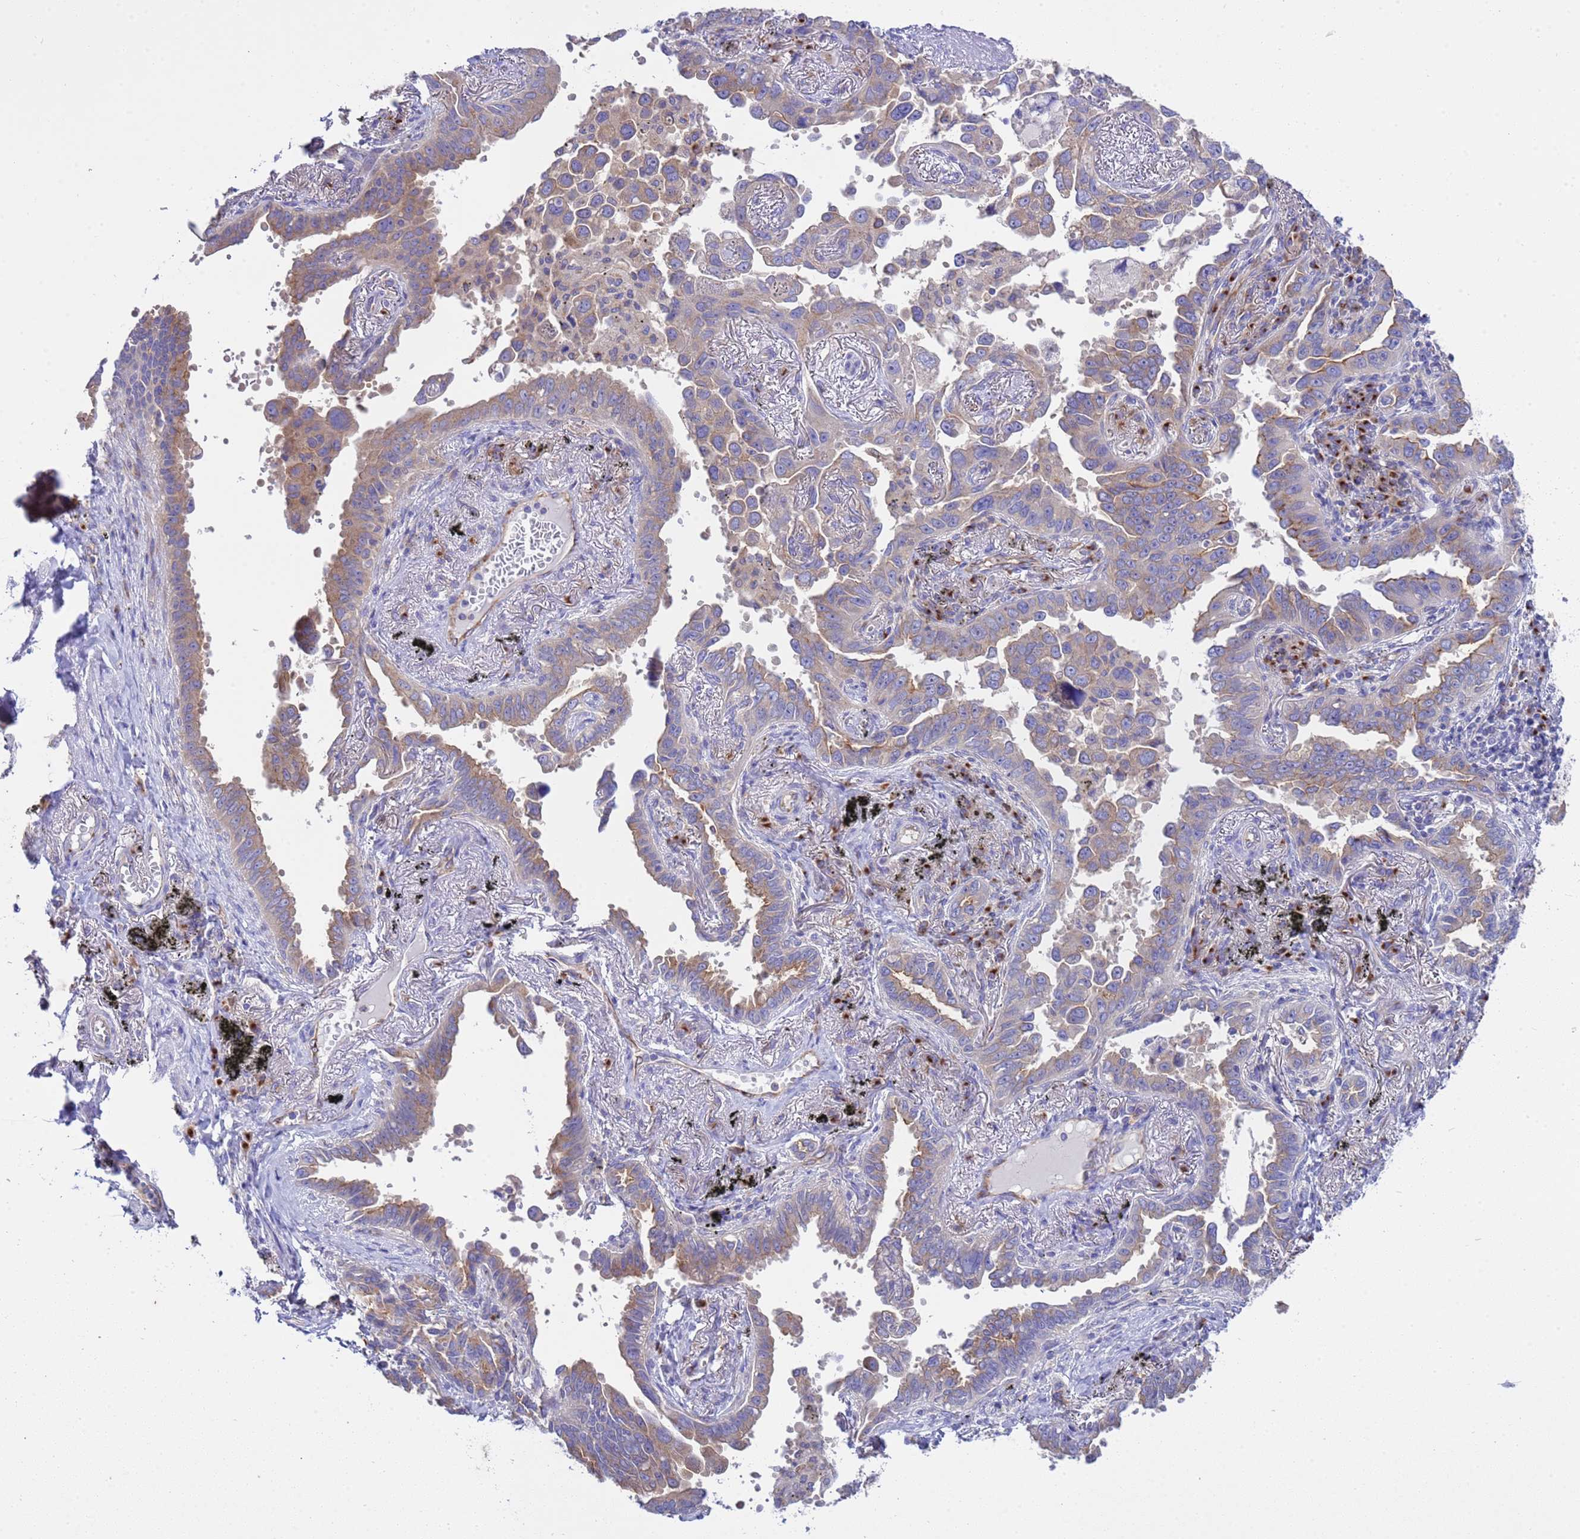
{"staining": {"intensity": "weak", "quantity": ">75%", "location": "cytoplasmic/membranous"}, "tissue": "lung cancer", "cell_type": "Tumor cells", "image_type": "cancer", "snomed": [{"axis": "morphology", "description": "Adenocarcinoma, NOS"}, {"axis": "topography", "description": "Lung"}], "caption": "Protein staining exhibits weak cytoplasmic/membranous positivity in about >75% of tumor cells in lung adenocarcinoma.", "gene": "ANAPC1", "patient": {"sex": "male", "age": 67}}